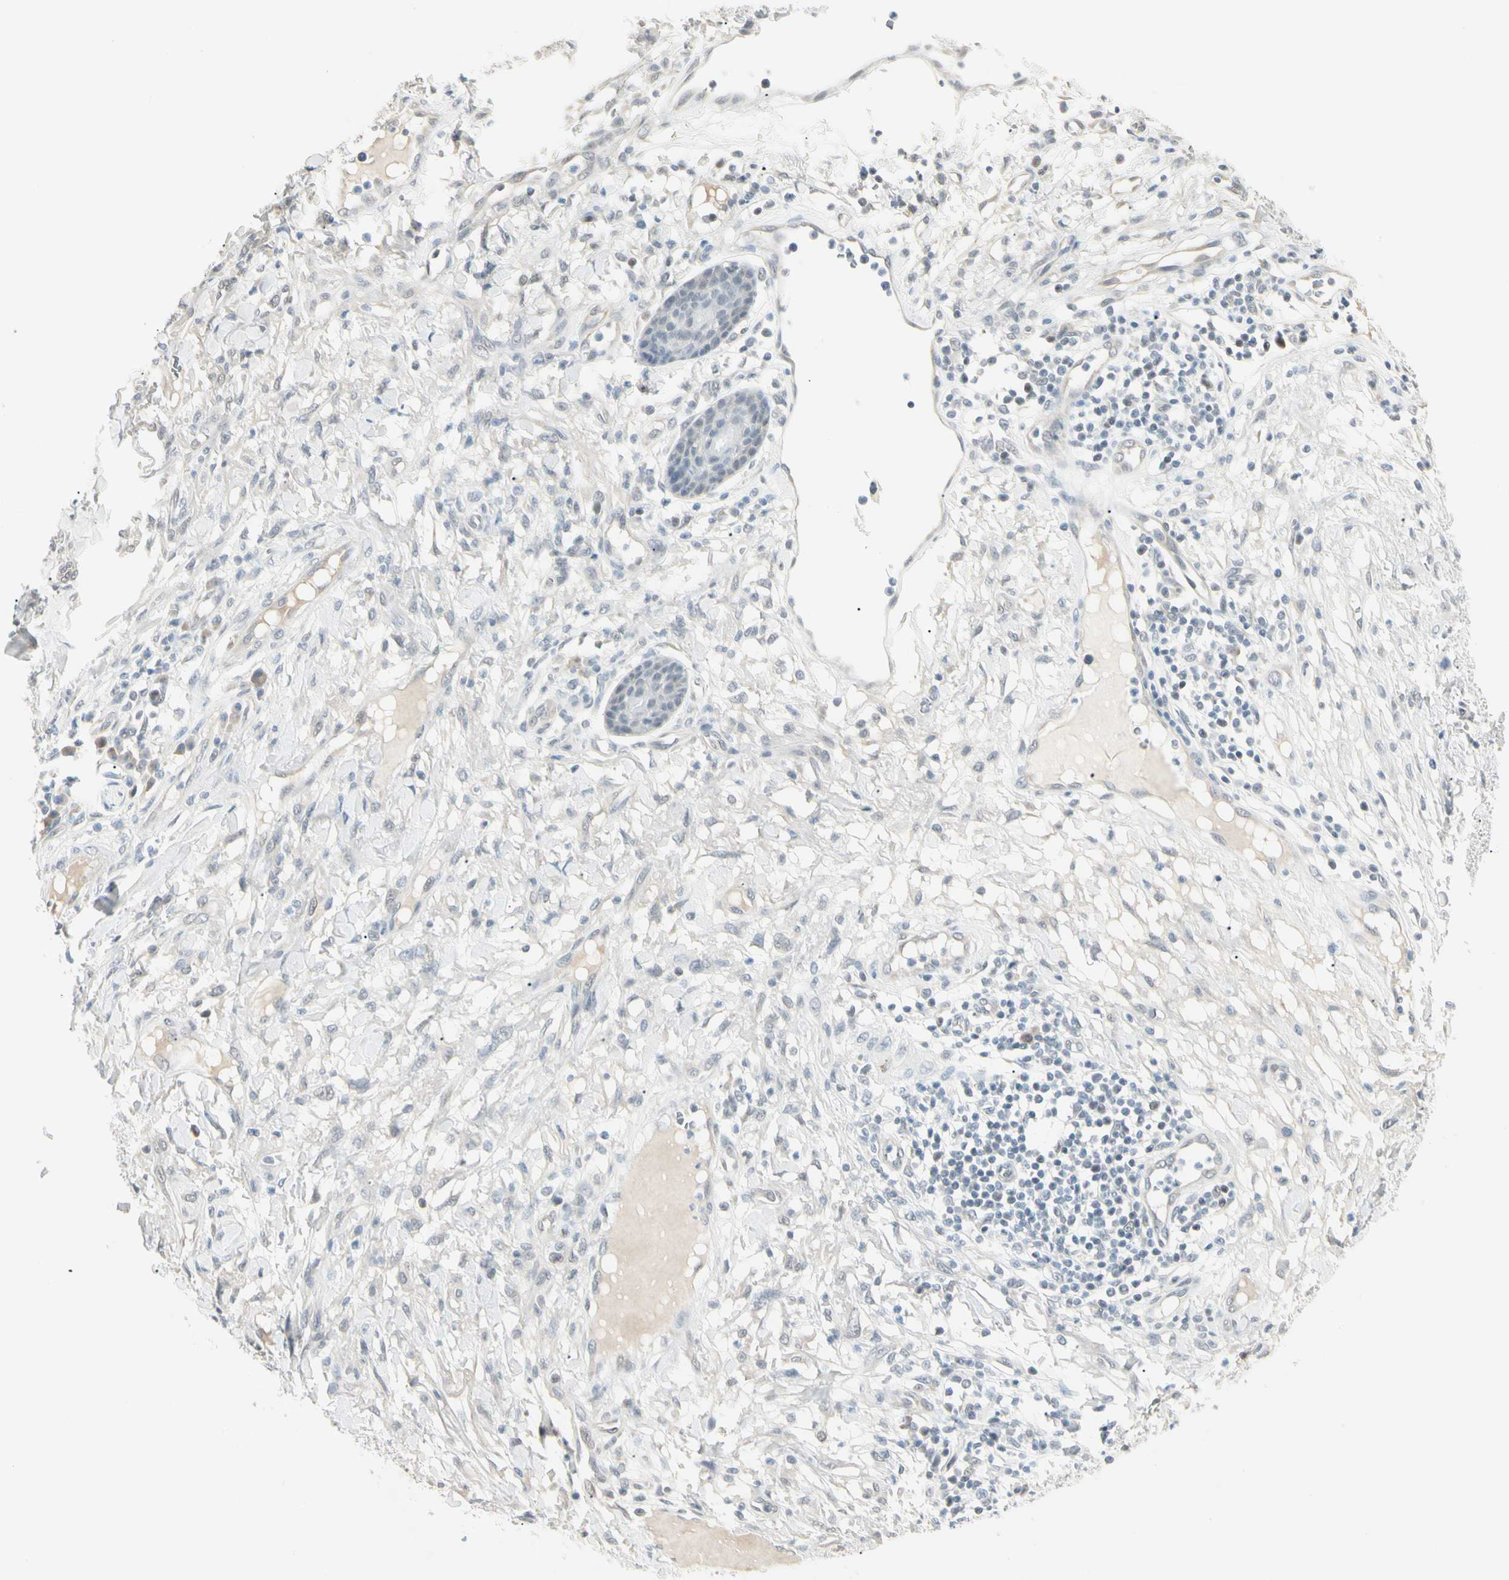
{"staining": {"intensity": "negative", "quantity": "none", "location": "none"}, "tissue": "skin cancer", "cell_type": "Tumor cells", "image_type": "cancer", "snomed": [{"axis": "morphology", "description": "Squamous cell carcinoma, NOS"}, {"axis": "topography", "description": "Skin"}], "caption": "This is an IHC image of human skin cancer (squamous cell carcinoma). There is no expression in tumor cells.", "gene": "ASPN", "patient": {"sex": "female", "age": 78}}